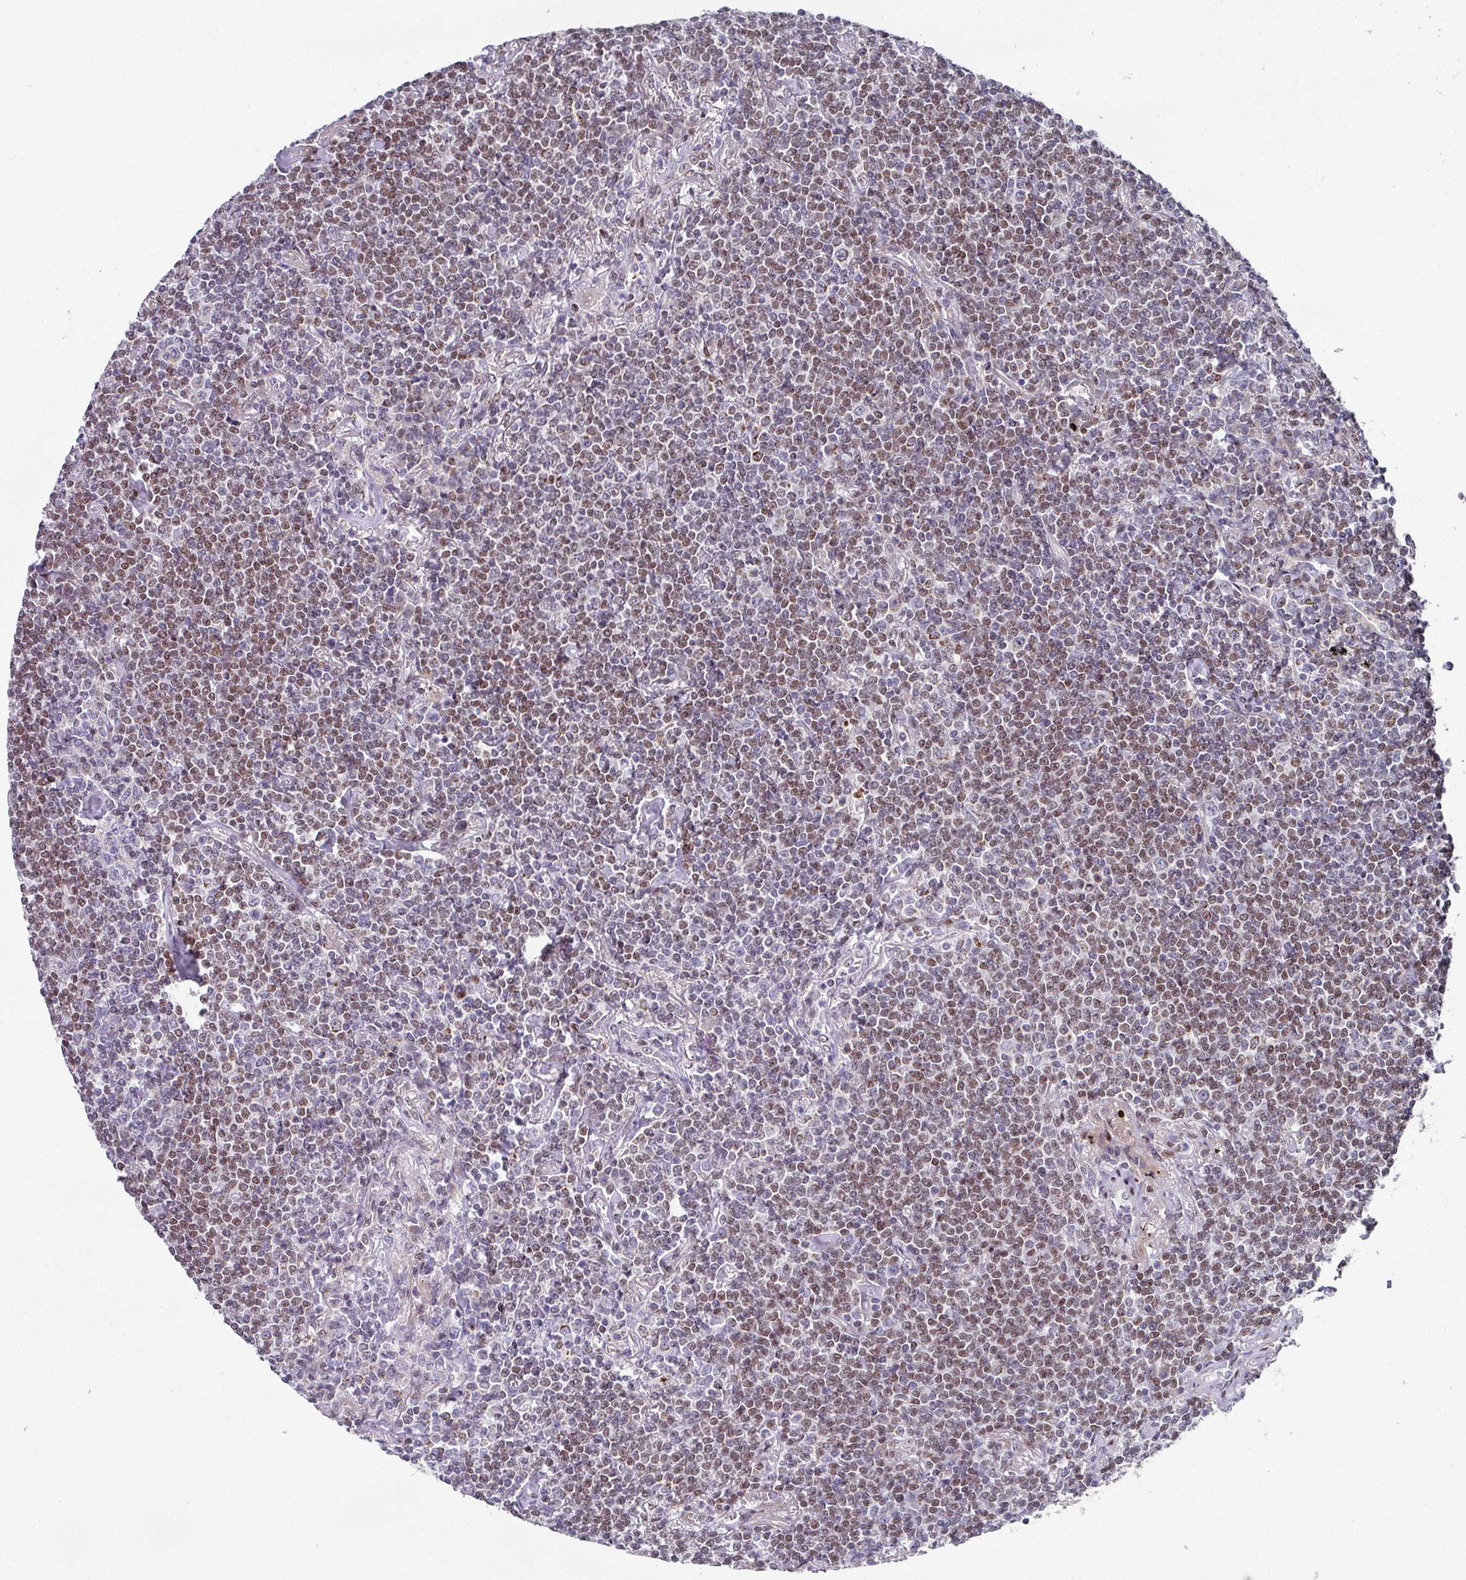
{"staining": {"intensity": "moderate", "quantity": "25%-75%", "location": "nuclear"}, "tissue": "lymphoma", "cell_type": "Tumor cells", "image_type": "cancer", "snomed": [{"axis": "morphology", "description": "Malignant lymphoma, non-Hodgkin's type, Low grade"}, {"axis": "topography", "description": "Lung"}], "caption": "Lymphoma tissue demonstrates moderate nuclear staining in approximately 25%-75% of tumor cells, visualized by immunohistochemistry.", "gene": "CBX7", "patient": {"sex": "female", "age": 71}}